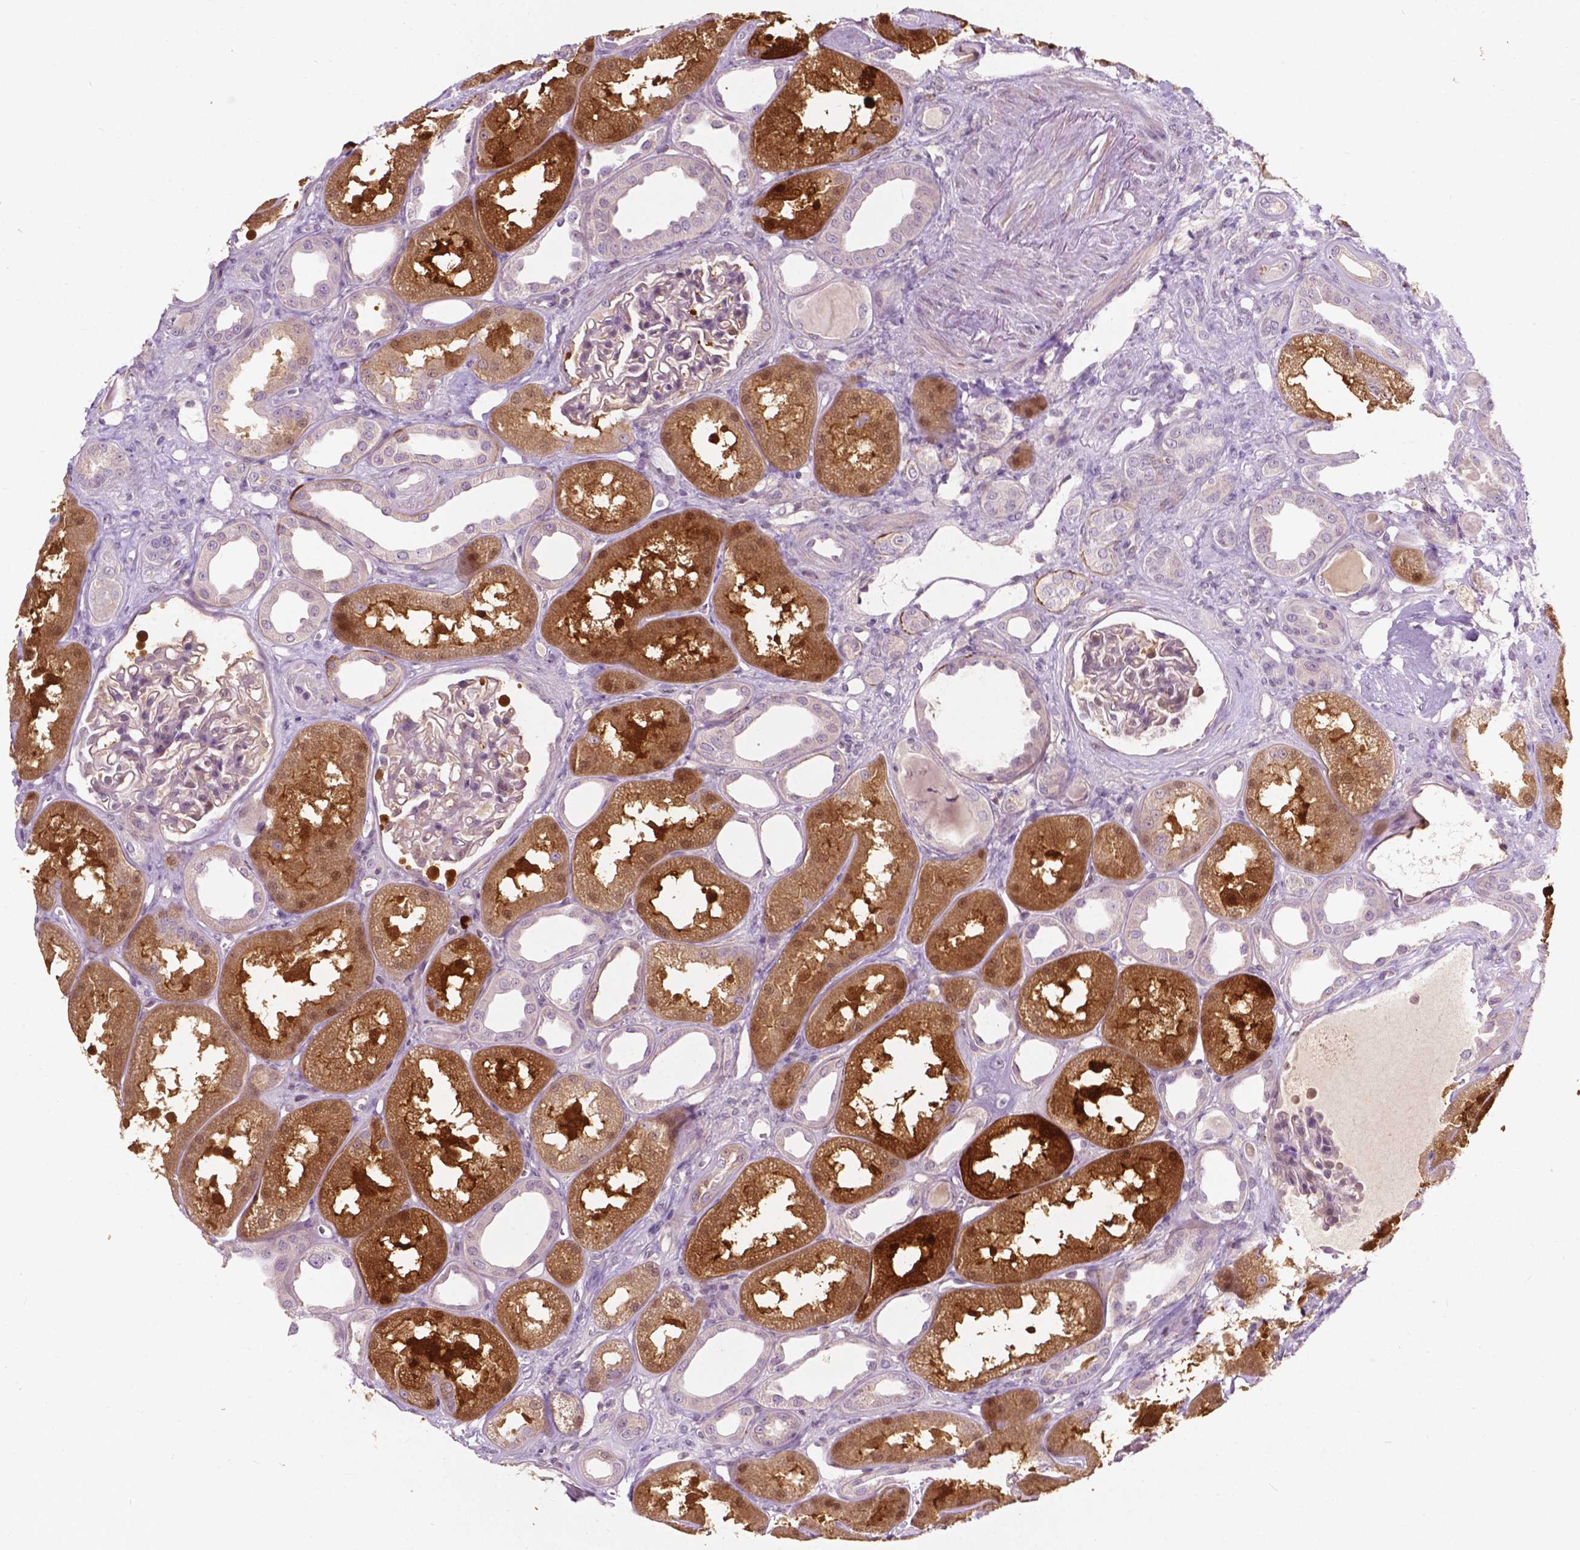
{"staining": {"intensity": "negative", "quantity": "none", "location": "none"}, "tissue": "kidney", "cell_type": "Cells in glomeruli", "image_type": "normal", "snomed": [{"axis": "morphology", "description": "Normal tissue, NOS"}, {"axis": "topography", "description": "Kidney"}], "caption": "Cells in glomeruli show no significant protein positivity in benign kidney. (DAB immunohistochemistry visualized using brightfield microscopy, high magnification).", "gene": "GPR37", "patient": {"sex": "male", "age": 61}}